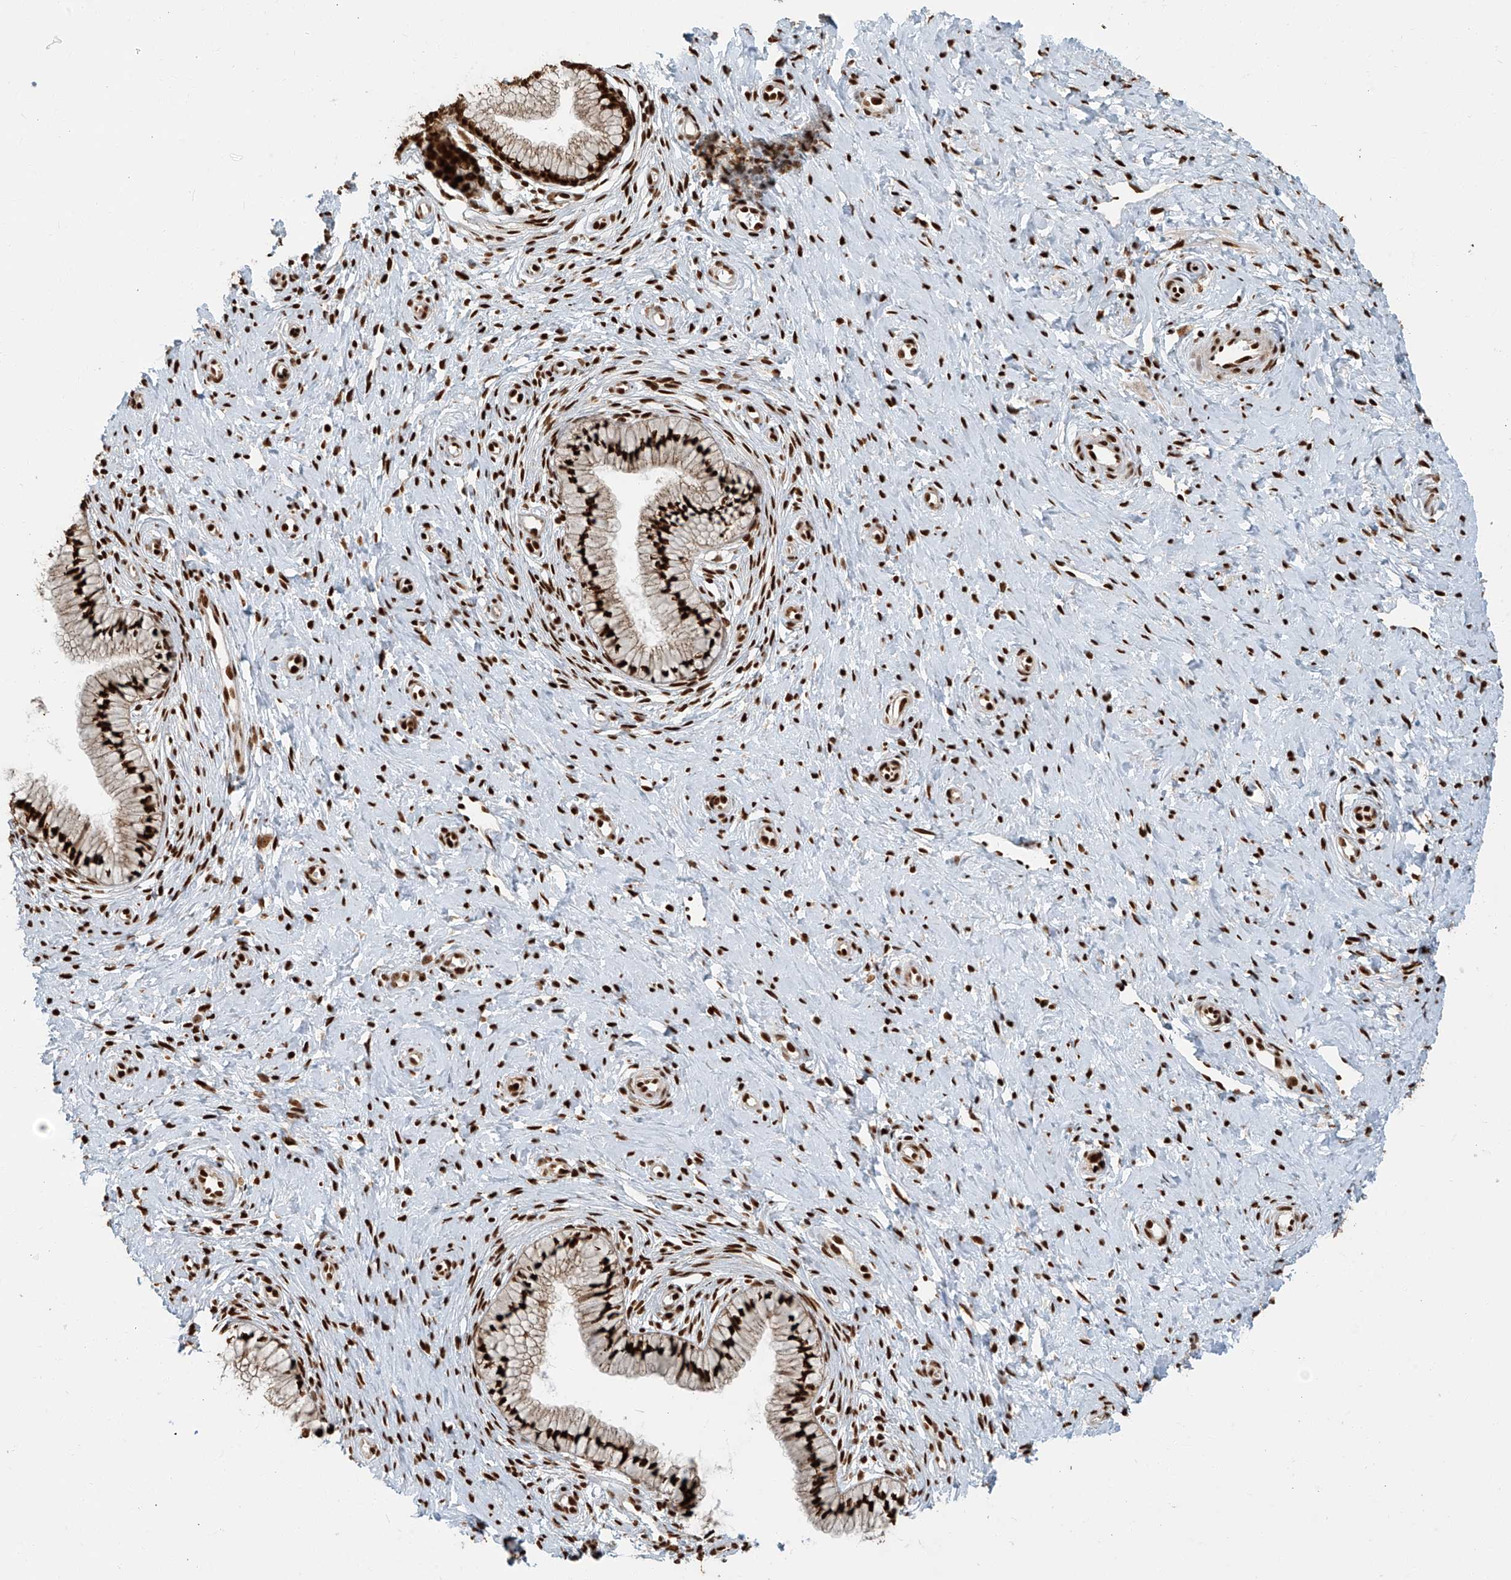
{"staining": {"intensity": "strong", "quantity": ">75%", "location": "nuclear"}, "tissue": "cervix", "cell_type": "Glandular cells", "image_type": "normal", "snomed": [{"axis": "morphology", "description": "Normal tissue, NOS"}, {"axis": "topography", "description": "Cervix"}], "caption": "A high amount of strong nuclear expression is identified in about >75% of glandular cells in benign cervix.", "gene": "FAM193B", "patient": {"sex": "female", "age": 36}}